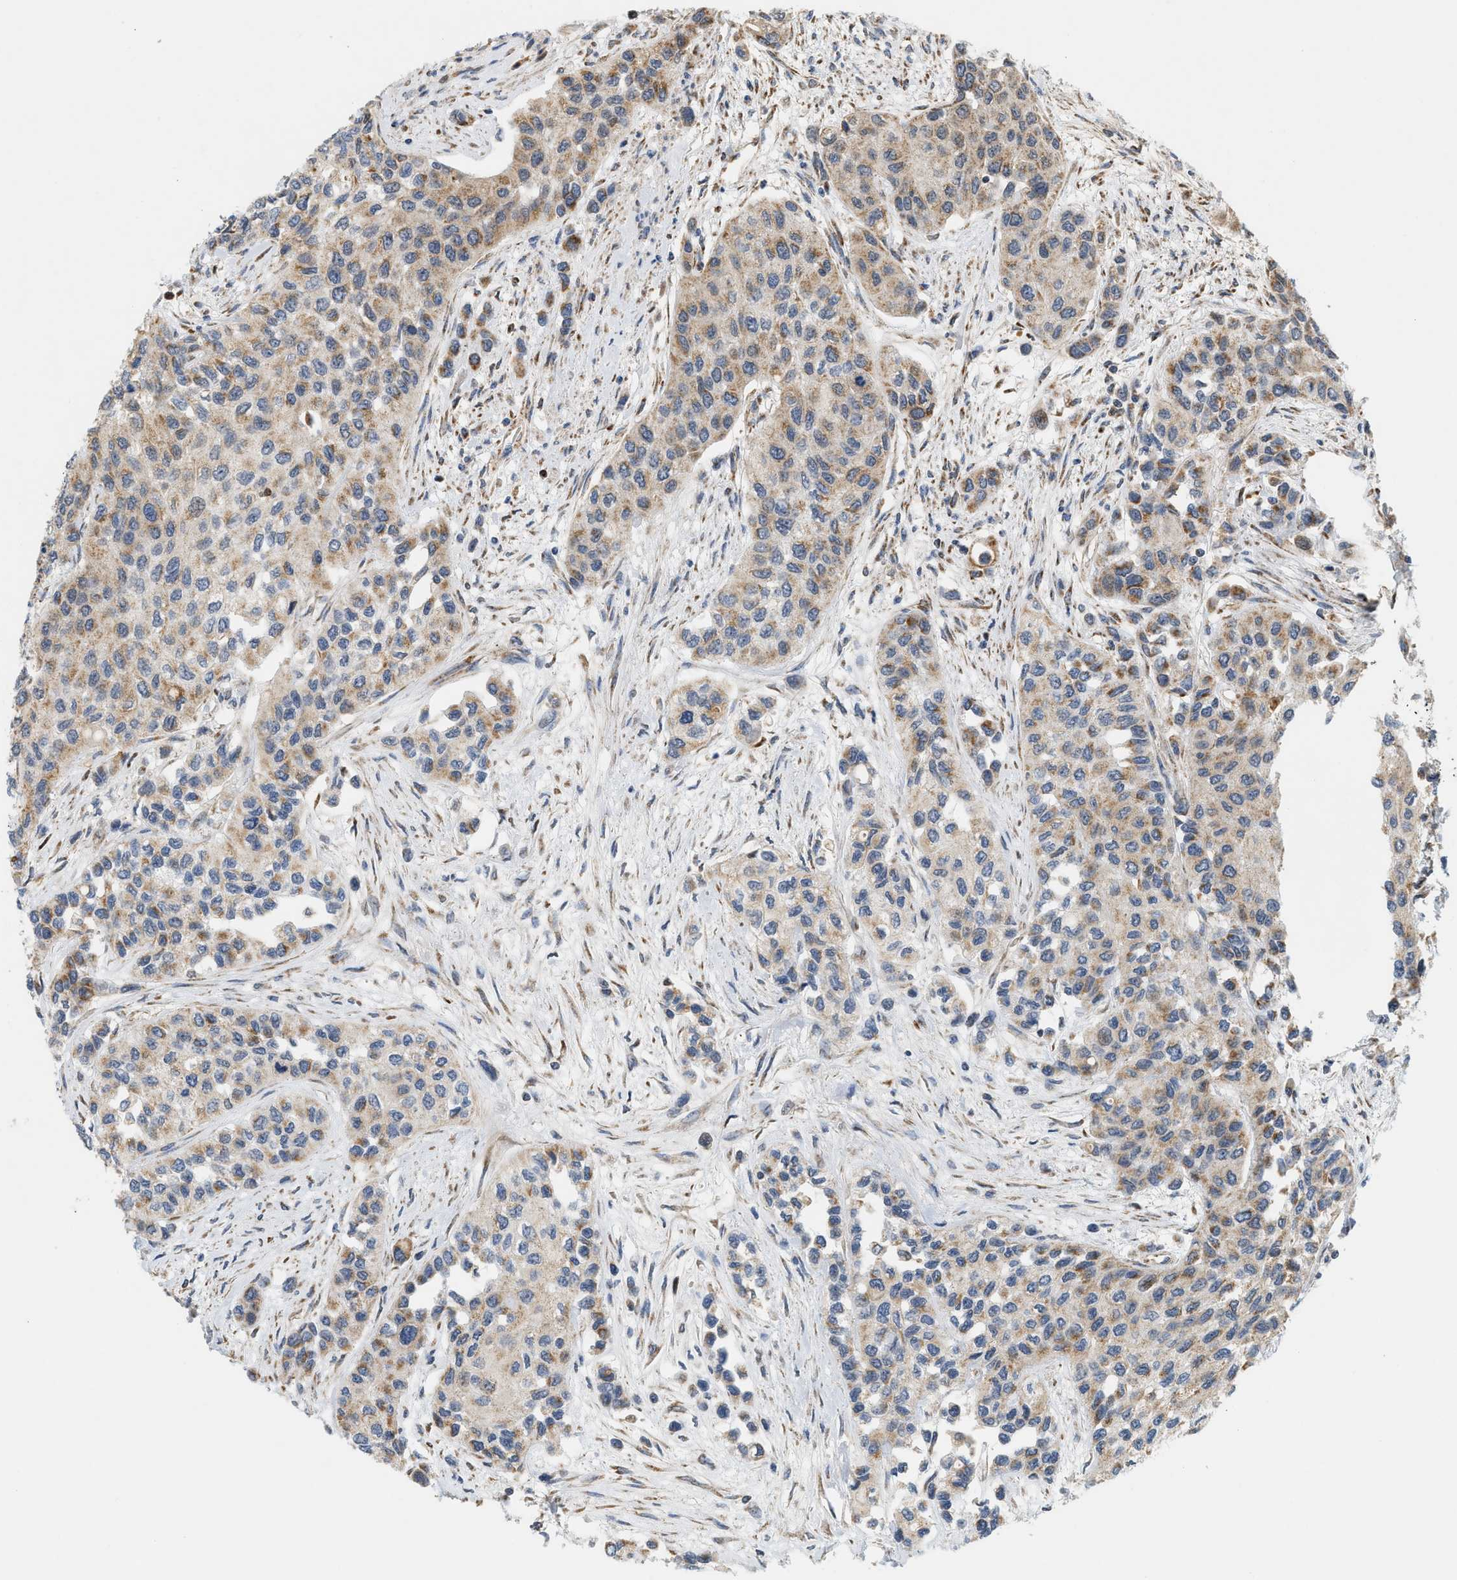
{"staining": {"intensity": "moderate", "quantity": ">75%", "location": "cytoplasmic/membranous"}, "tissue": "urothelial cancer", "cell_type": "Tumor cells", "image_type": "cancer", "snomed": [{"axis": "morphology", "description": "Urothelial carcinoma, High grade"}, {"axis": "topography", "description": "Urinary bladder"}], "caption": "IHC image of urothelial cancer stained for a protein (brown), which reveals medium levels of moderate cytoplasmic/membranous expression in about >75% of tumor cells.", "gene": "MCU", "patient": {"sex": "female", "age": 56}}